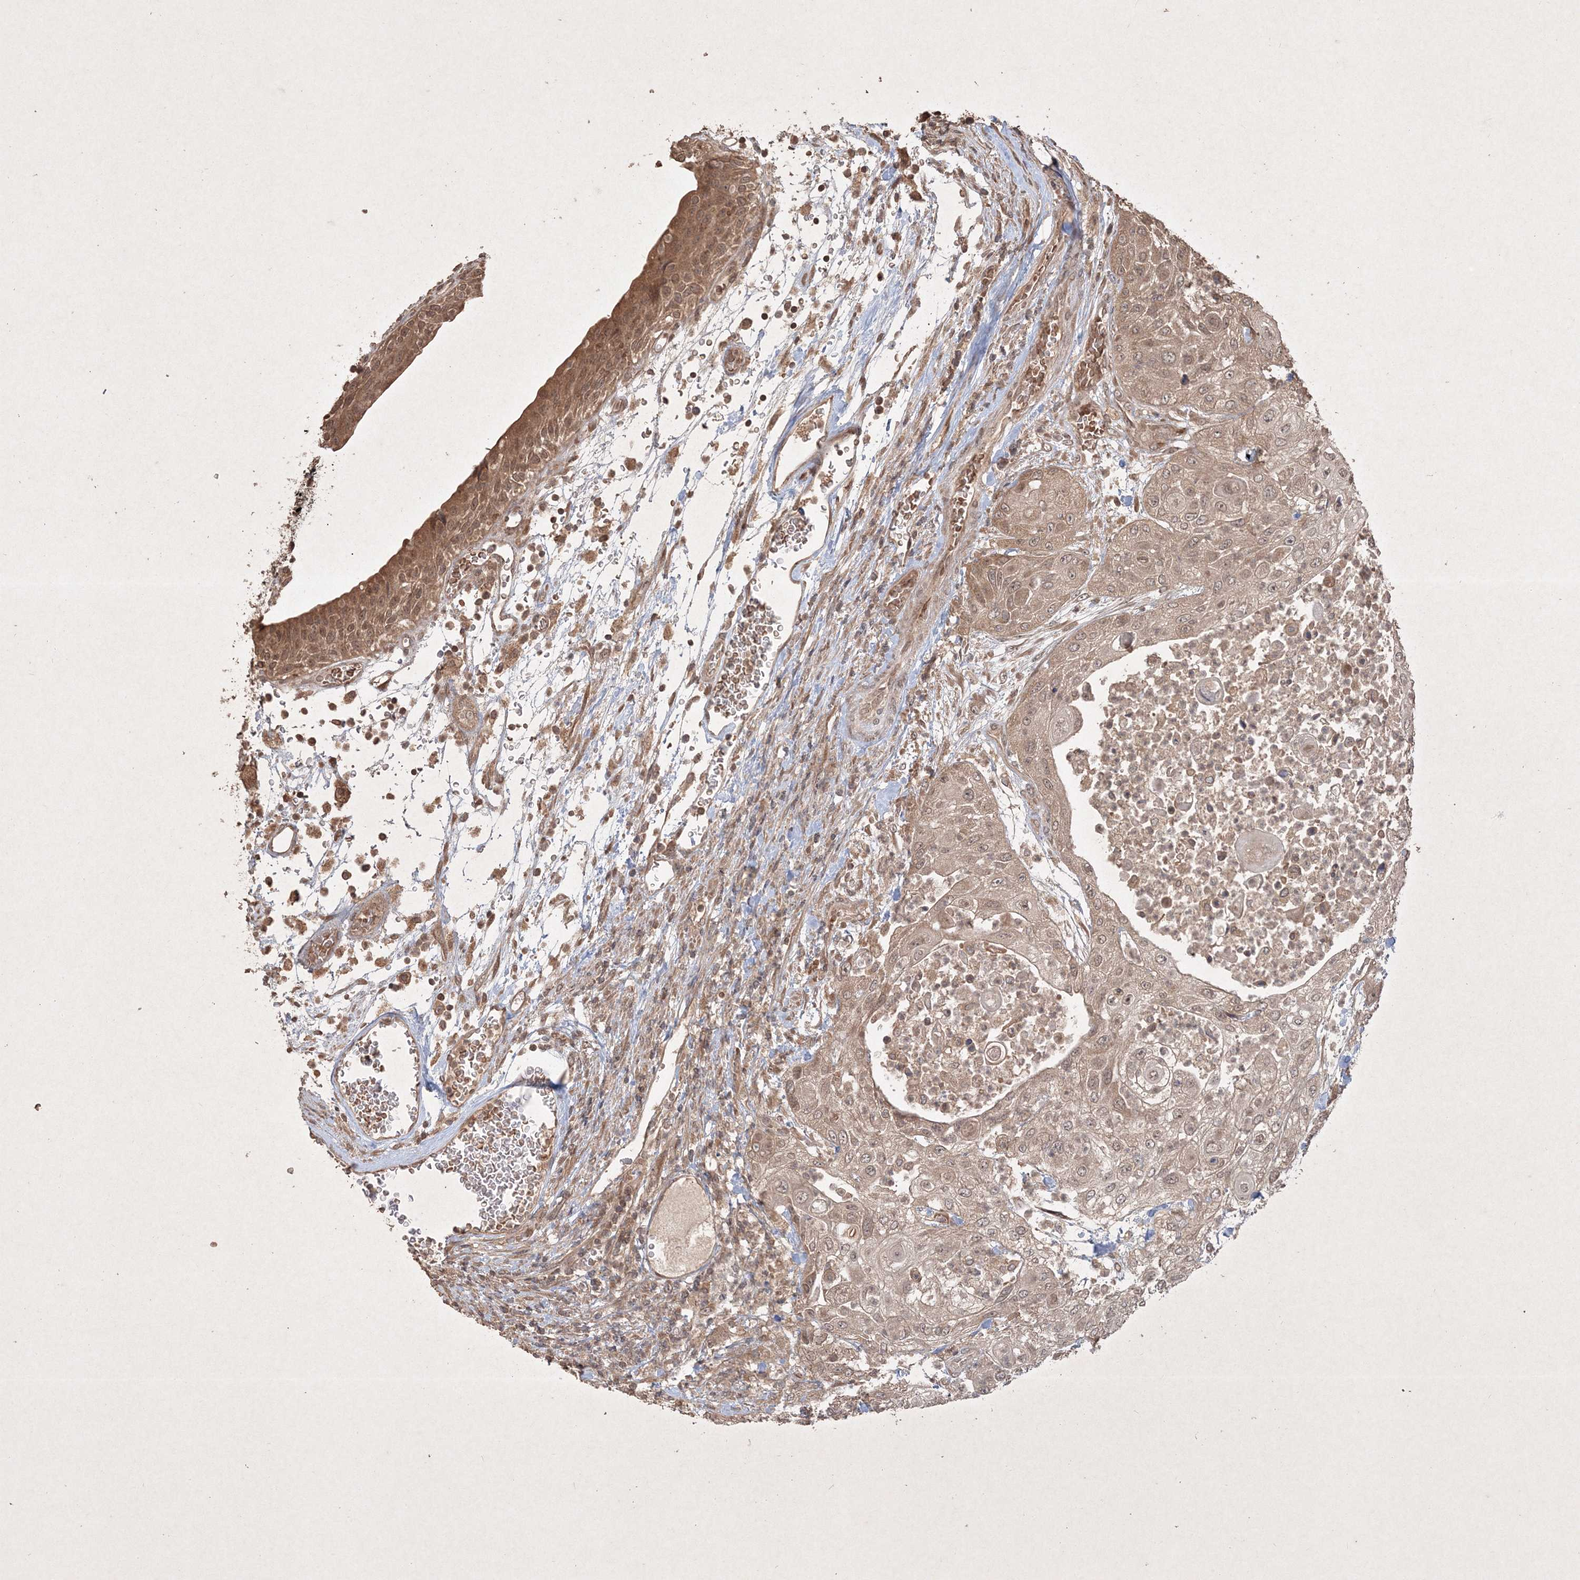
{"staining": {"intensity": "weak", "quantity": ">75%", "location": "cytoplasmic/membranous,nuclear"}, "tissue": "urothelial cancer", "cell_type": "Tumor cells", "image_type": "cancer", "snomed": [{"axis": "morphology", "description": "Urothelial carcinoma, High grade"}, {"axis": "topography", "description": "Urinary bladder"}], "caption": "The immunohistochemical stain labels weak cytoplasmic/membranous and nuclear staining in tumor cells of urothelial carcinoma (high-grade) tissue. Nuclei are stained in blue.", "gene": "PELI3", "patient": {"sex": "female", "age": 79}}